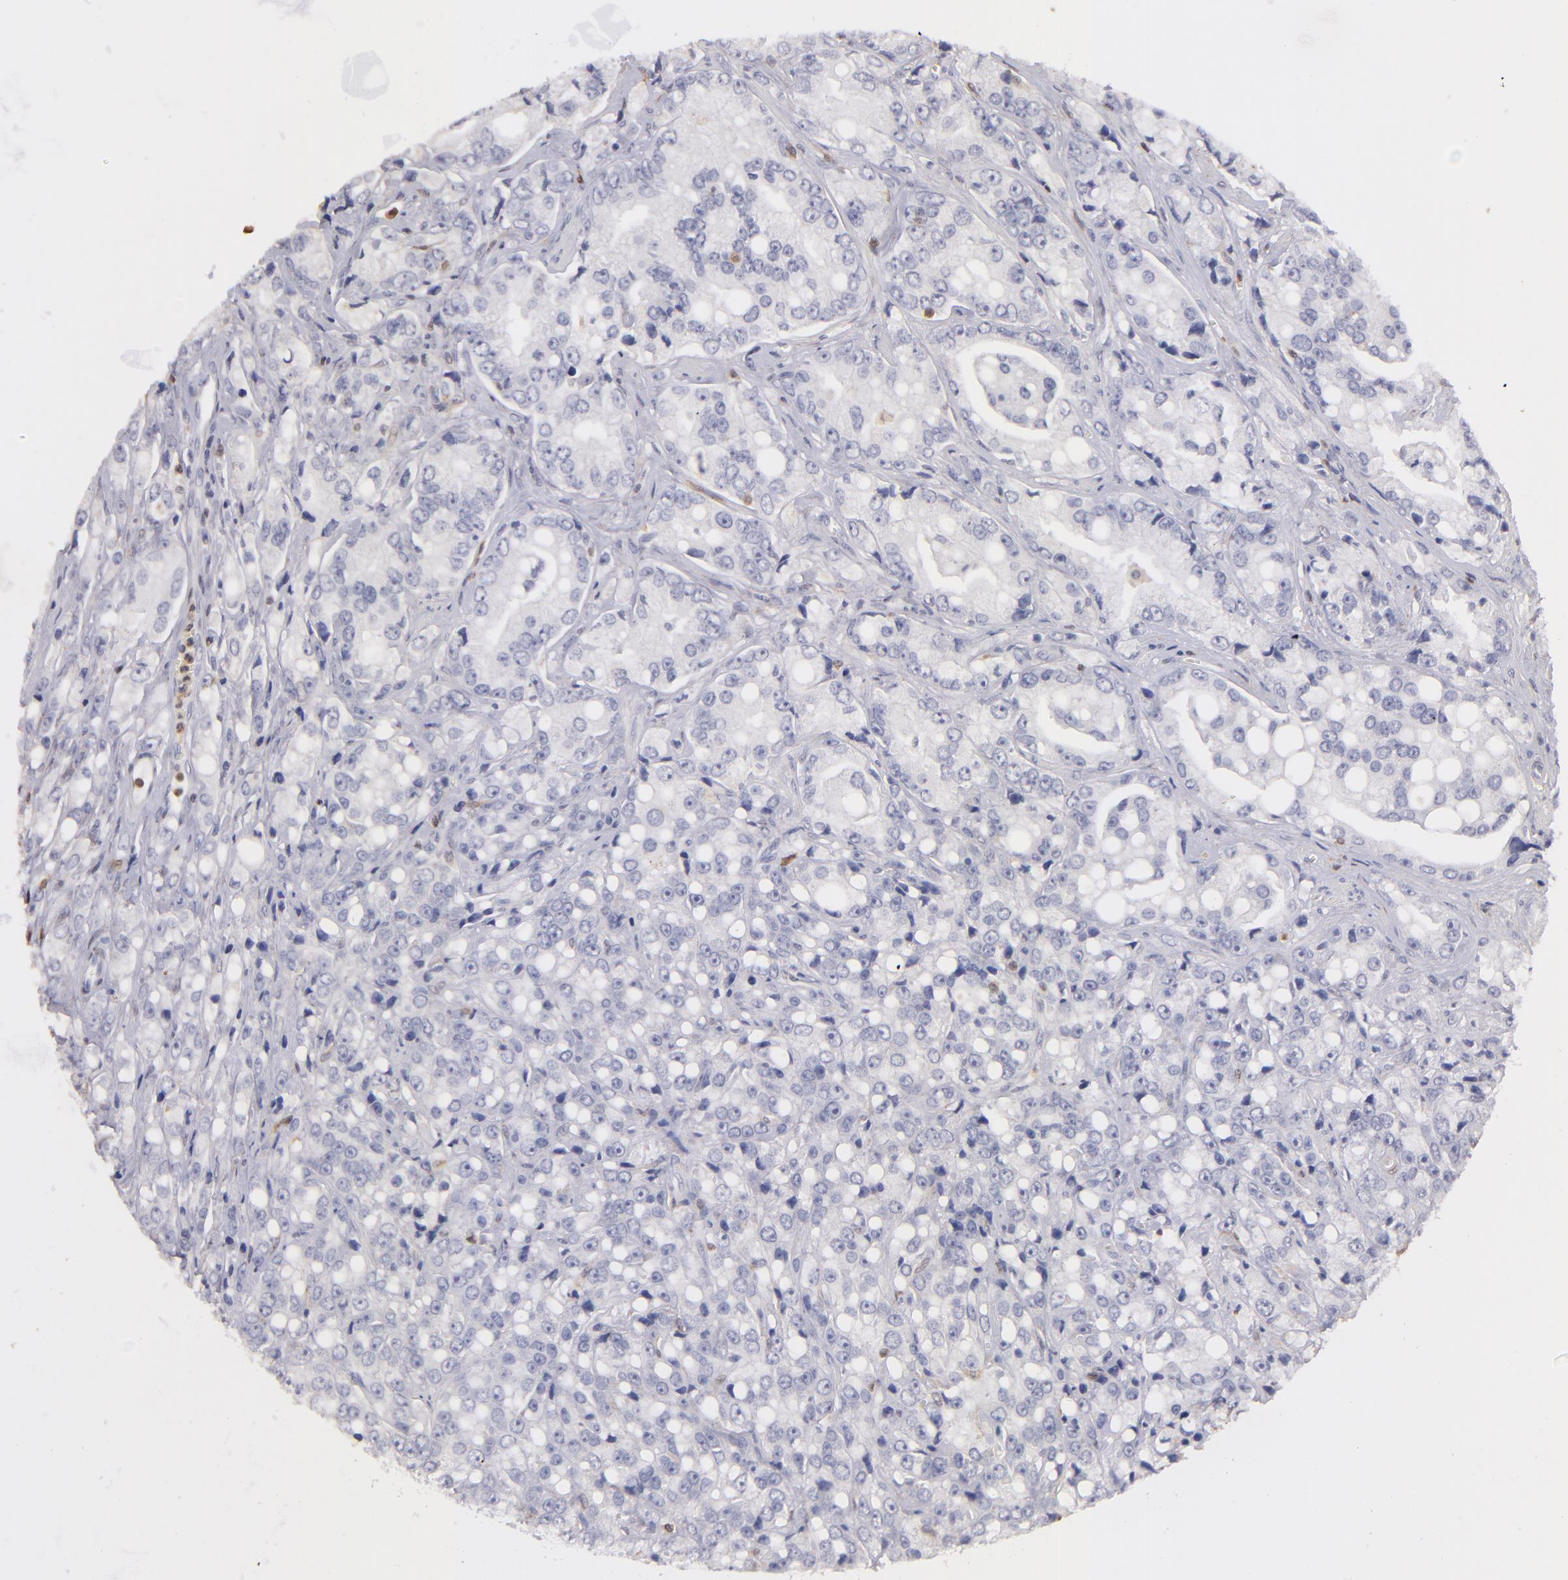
{"staining": {"intensity": "negative", "quantity": "none", "location": "none"}, "tissue": "prostate cancer", "cell_type": "Tumor cells", "image_type": "cancer", "snomed": [{"axis": "morphology", "description": "Adenocarcinoma, High grade"}, {"axis": "topography", "description": "Prostate"}], "caption": "This is an immunohistochemistry (IHC) photomicrograph of adenocarcinoma (high-grade) (prostate). There is no staining in tumor cells.", "gene": "S100A2", "patient": {"sex": "male", "age": 67}}